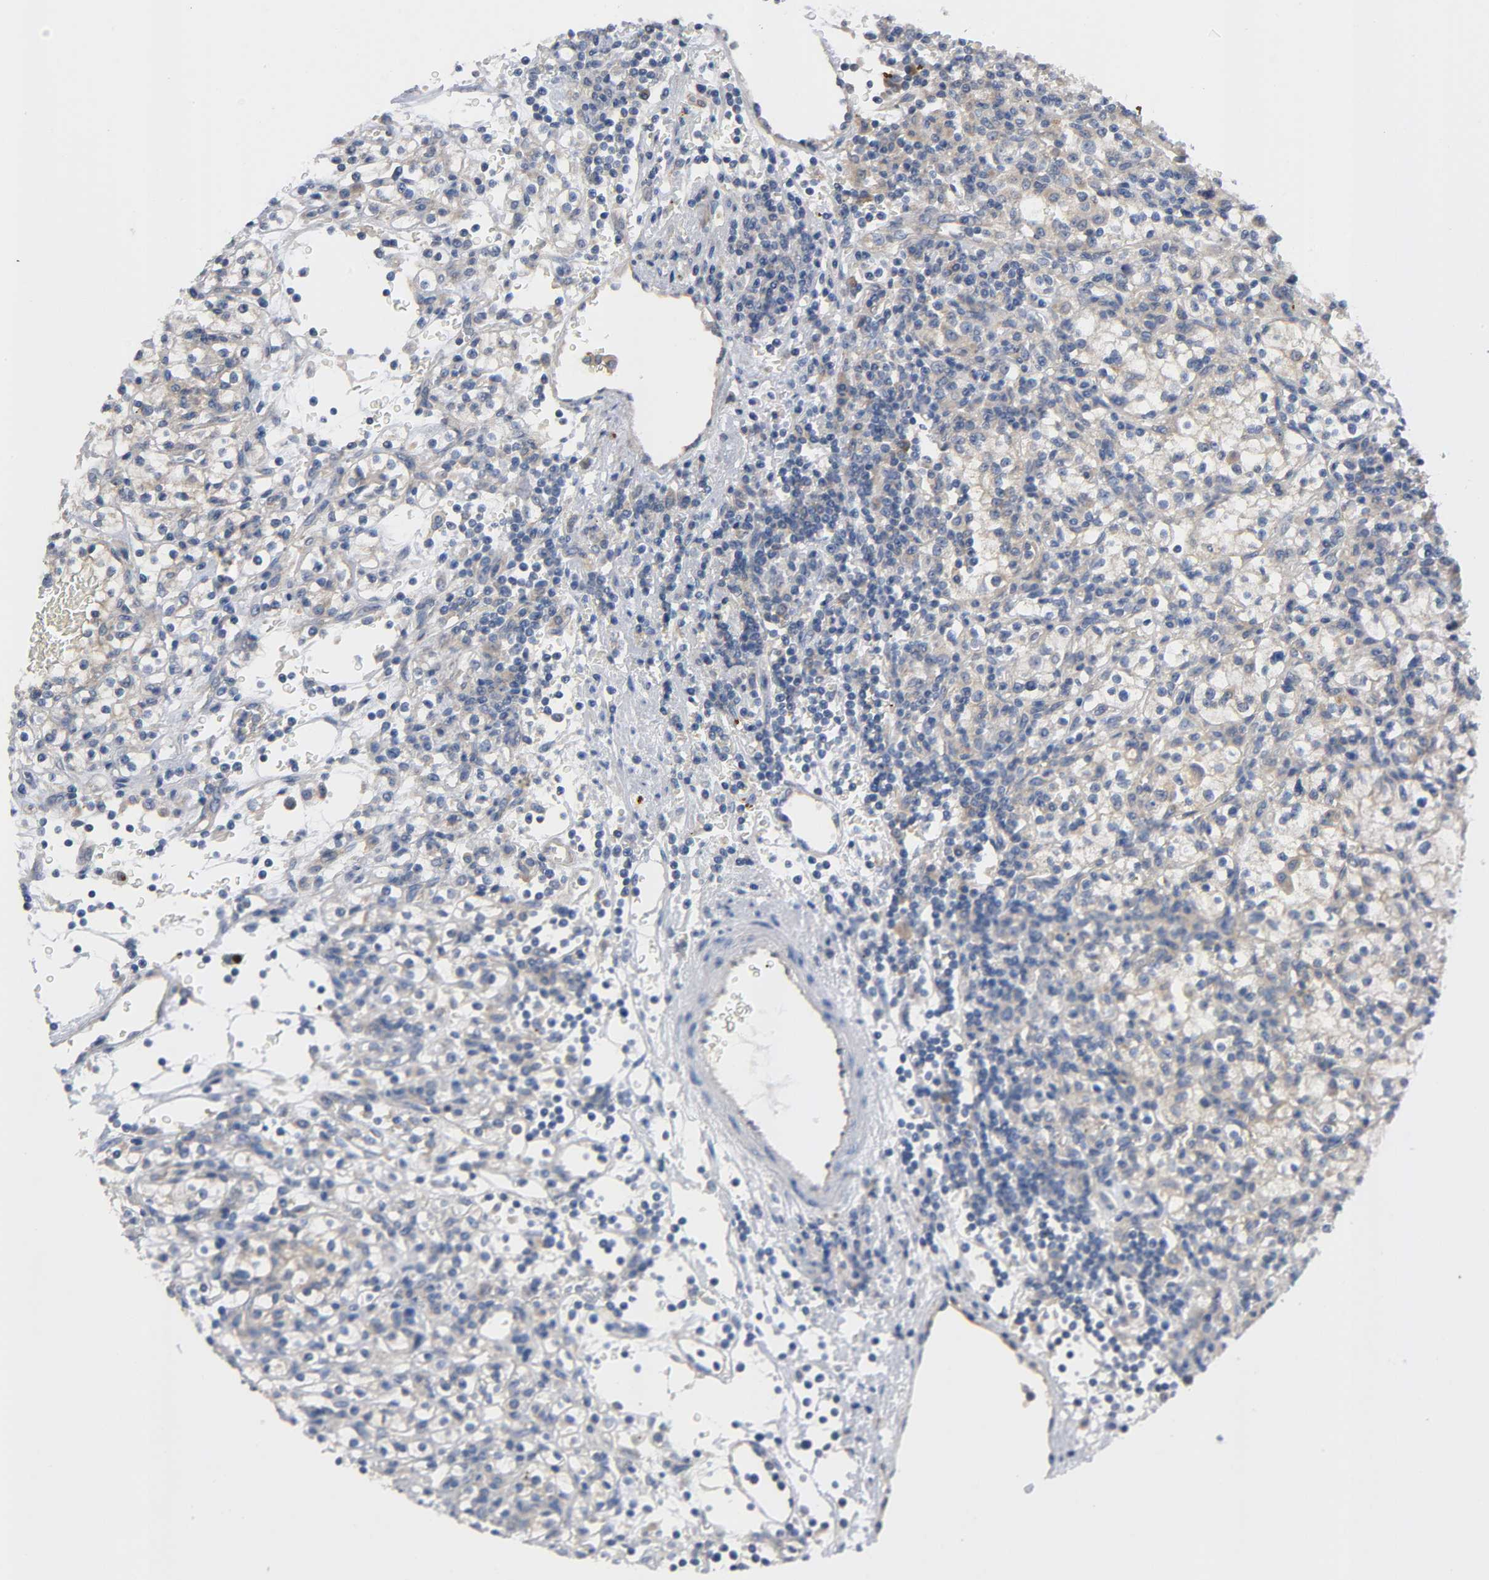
{"staining": {"intensity": "moderate", "quantity": ">75%", "location": "cytoplasmic/membranous"}, "tissue": "renal cancer", "cell_type": "Tumor cells", "image_type": "cancer", "snomed": [{"axis": "morphology", "description": "Normal tissue, NOS"}, {"axis": "morphology", "description": "Adenocarcinoma, NOS"}, {"axis": "topography", "description": "Kidney"}], "caption": "Tumor cells show moderate cytoplasmic/membranous positivity in approximately >75% of cells in renal cancer.", "gene": "HDAC6", "patient": {"sex": "female", "age": 55}}